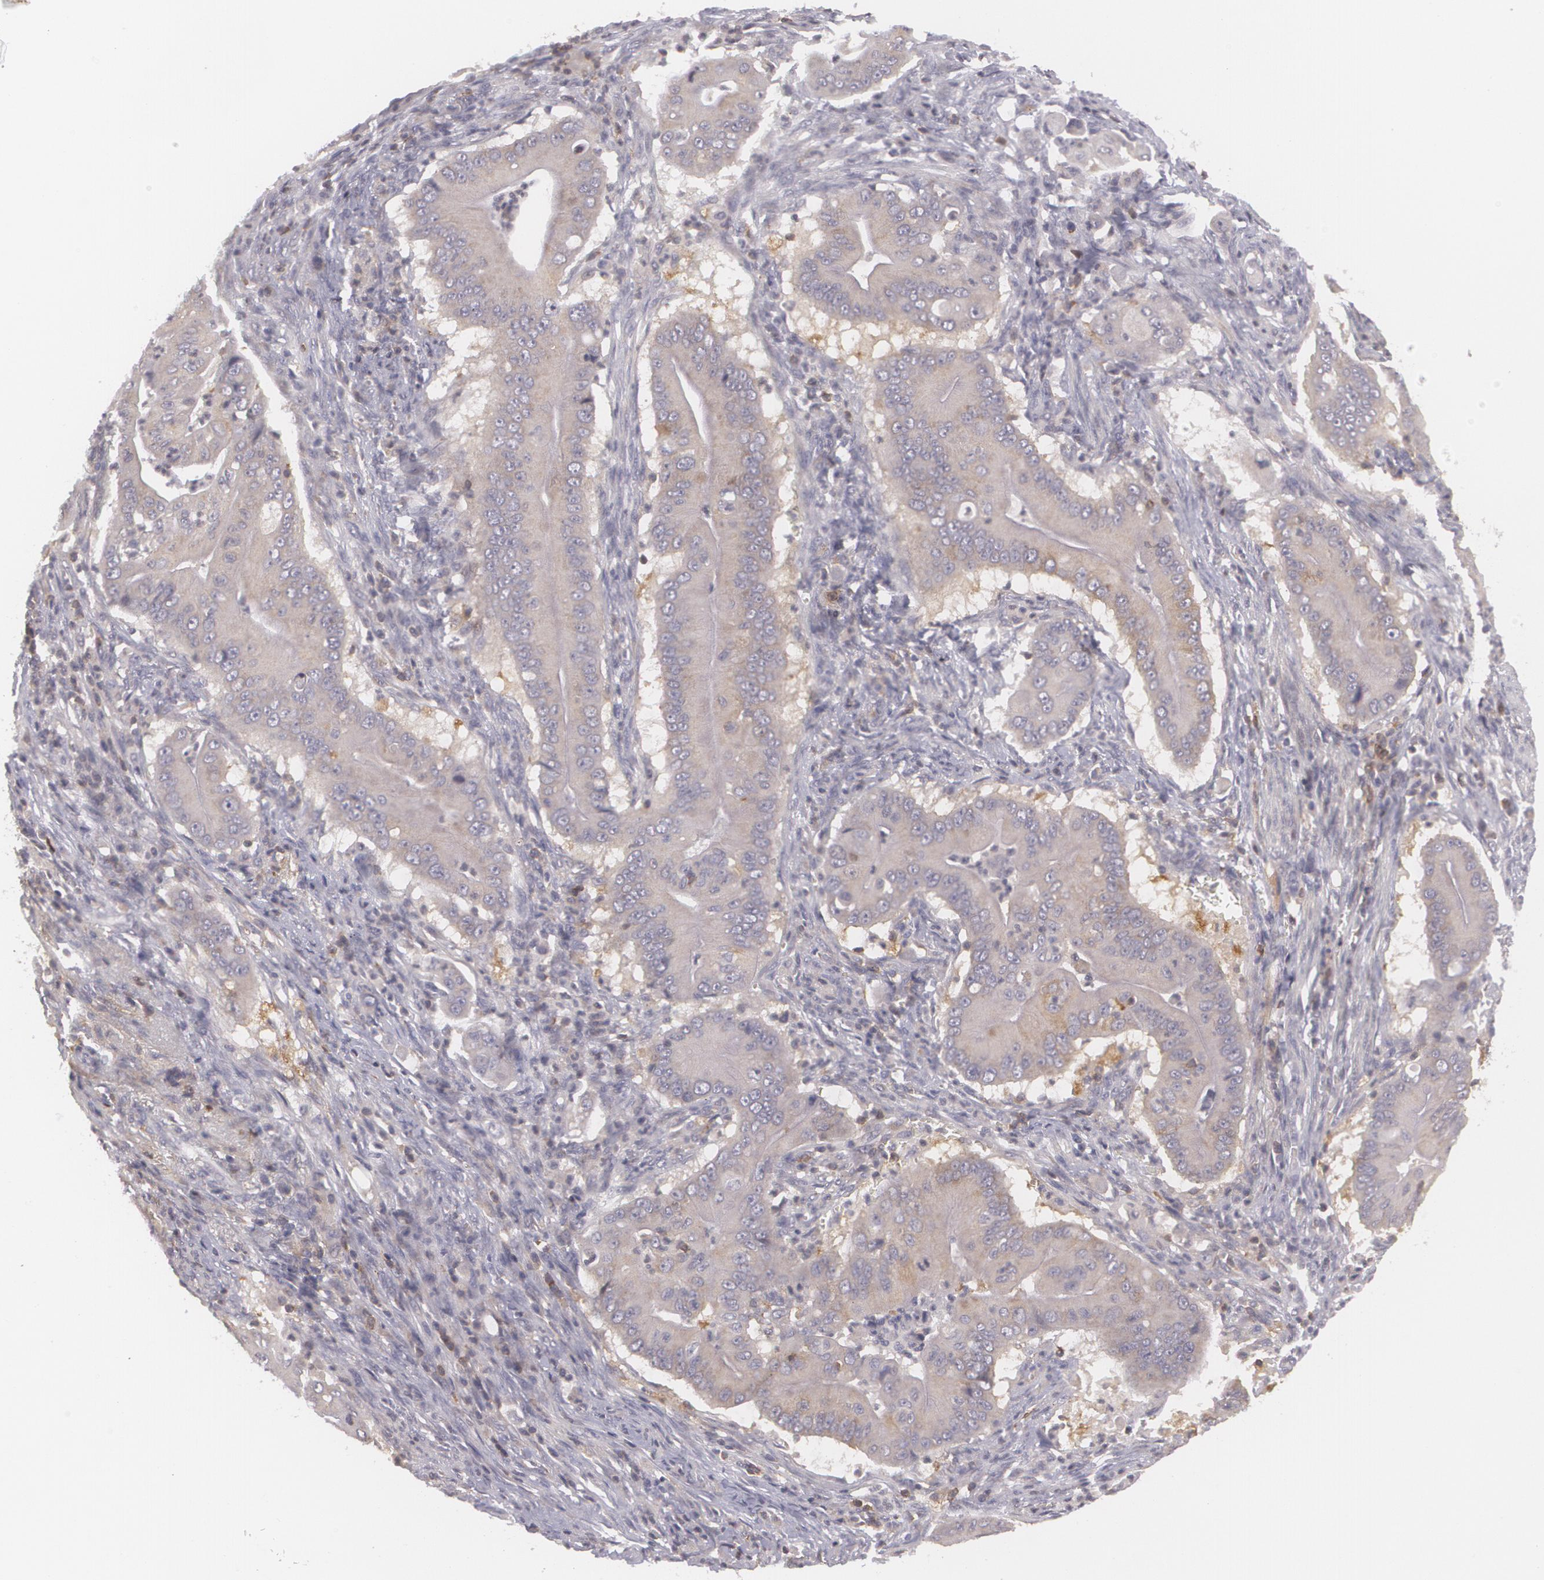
{"staining": {"intensity": "weak", "quantity": "25%-75%", "location": "cytoplasmic/membranous"}, "tissue": "pancreatic cancer", "cell_type": "Tumor cells", "image_type": "cancer", "snomed": [{"axis": "morphology", "description": "Adenocarcinoma, NOS"}, {"axis": "topography", "description": "Pancreas"}], "caption": "Immunohistochemical staining of human pancreatic cancer (adenocarcinoma) shows low levels of weak cytoplasmic/membranous protein expression in about 25%-75% of tumor cells.", "gene": "BIN1", "patient": {"sex": "male", "age": 62}}